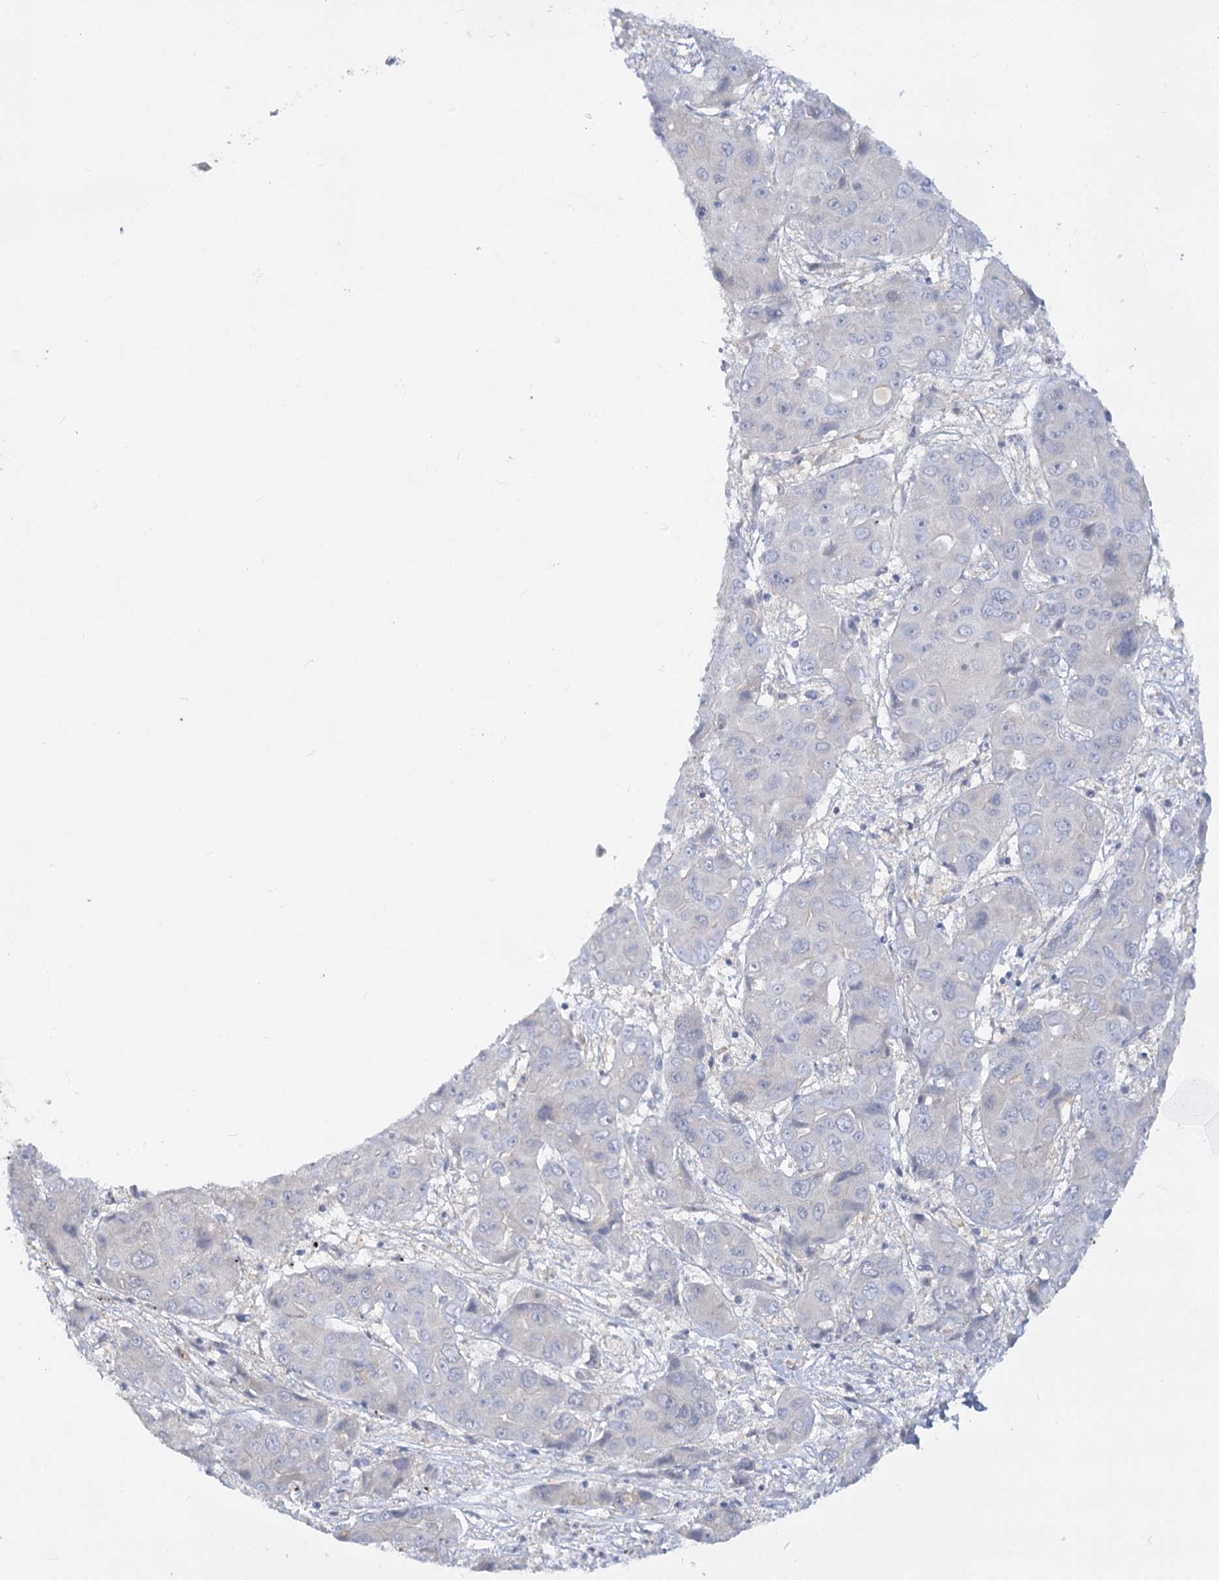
{"staining": {"intensity": "negative", "quantity": "none", "location": "none"}, "tissue": "liver cancer", "cell_type": "Tumor cells", "image_type": "cancer", "snomed": [{"axis": "morphology", "description": "Cholangiocarcinoma"}, {"axis": "topography", "description": "Liver"}], "caption": "Immunohistochemical staining of human liver cholangiocarcinoma demonstrates no significant positivity in tumor cells.", "gene": "EFHC2", "patient": {"sex": "male", "age": 67}}